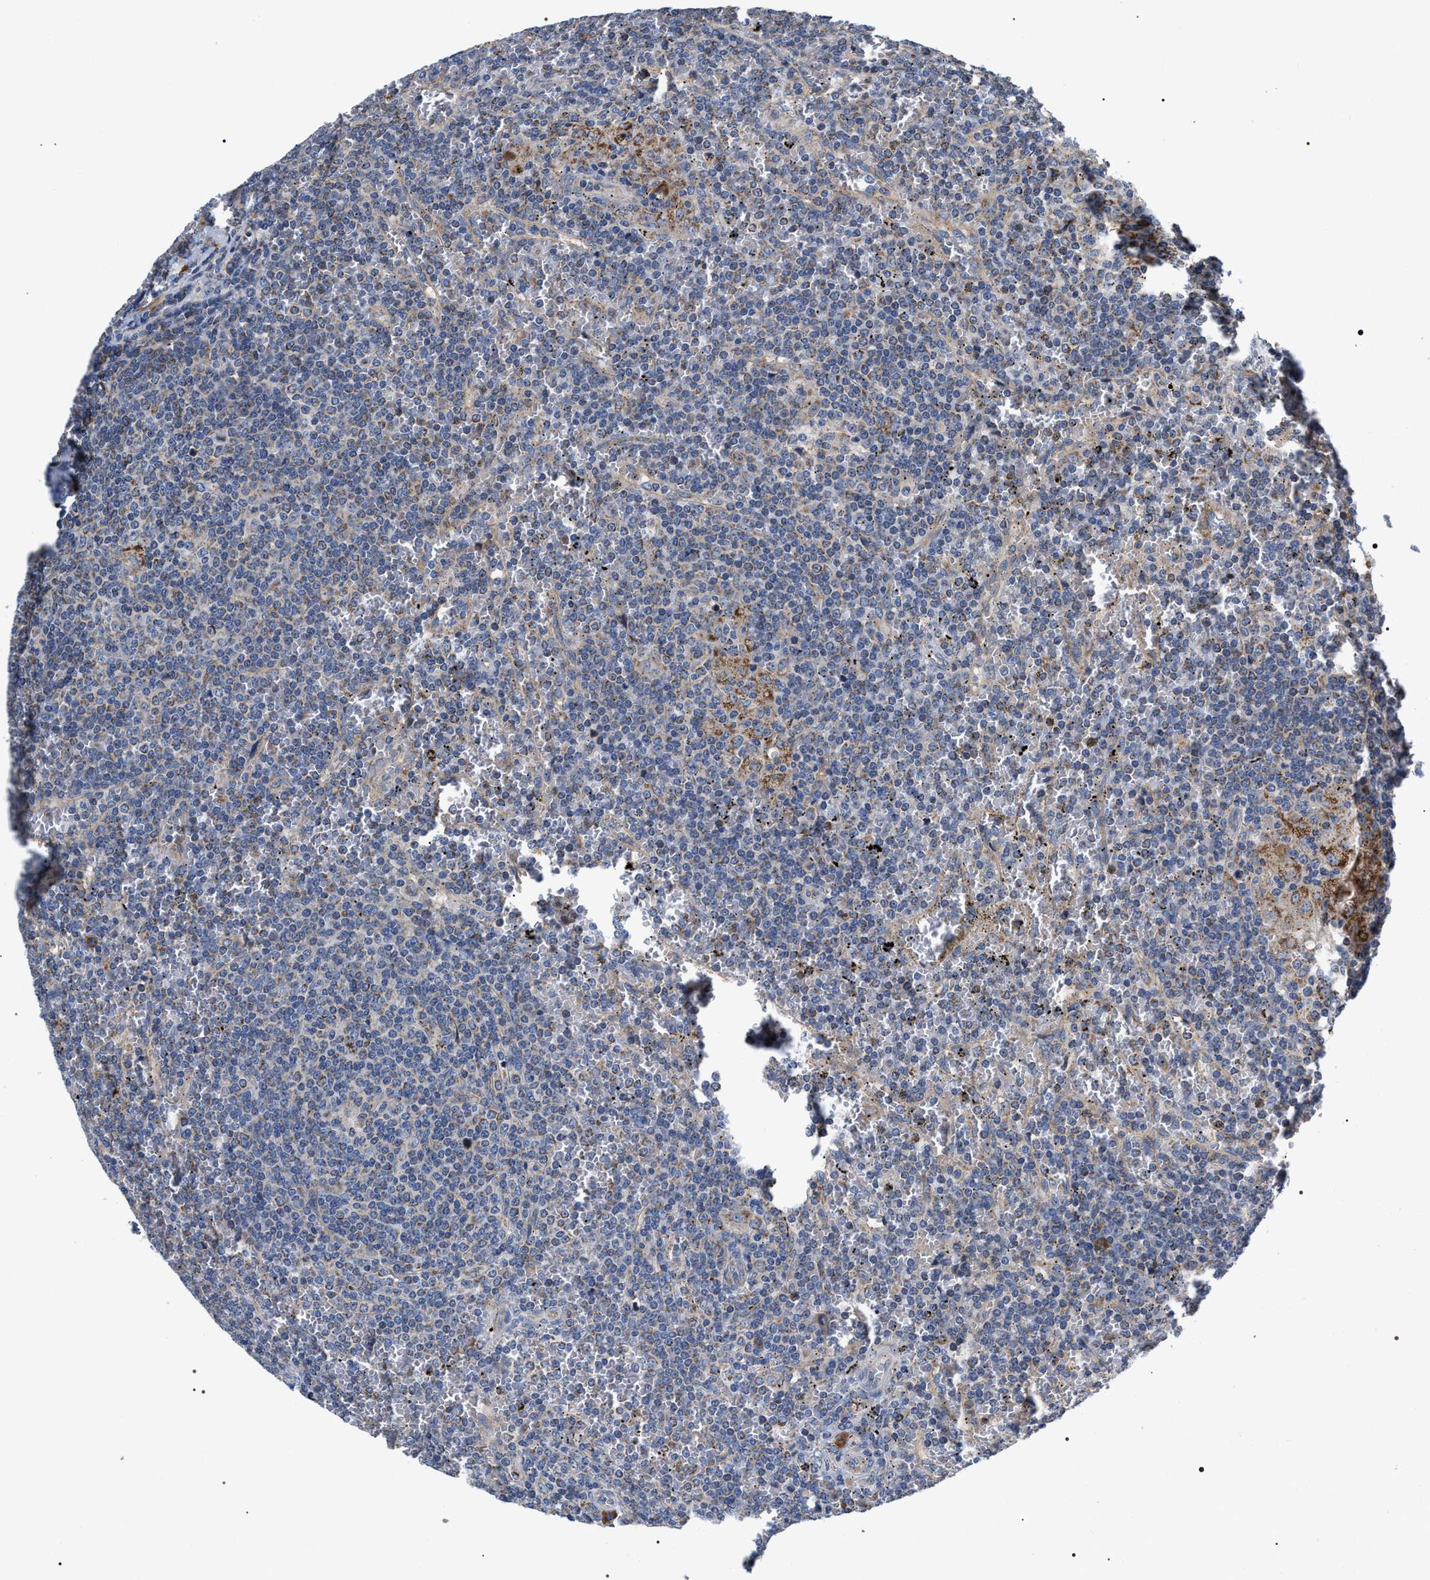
{"staining": {"intensity": "negative", "quantity": "none", "location": "none"}, "tissue": "lymphoma", "cell_type": "Tumor cells", "image_type": "cancer", "snomed": [{"axis": "morphology", "description": "Malignant lymphoma, non-Hodgkin's type, Low grade"}, {"axis": "topography", "description": "Spleen"}], "caption": "Immunohistochemistry micrograph of neoplastic tissue: low-grade malignant lymphoma, non-Hodgkin's type stained with DAB (3,3'-diaminobenzidine) shows no significant protein staining in tumor cells. (Stains: DAB (3,3'-diaminobenzidine) IHC with hematoxylin counter stain, Microscopy: brightfield microscopy at high magnification).", "gene": "MACC1", "patient": {"sex": "female", "age": 19}}